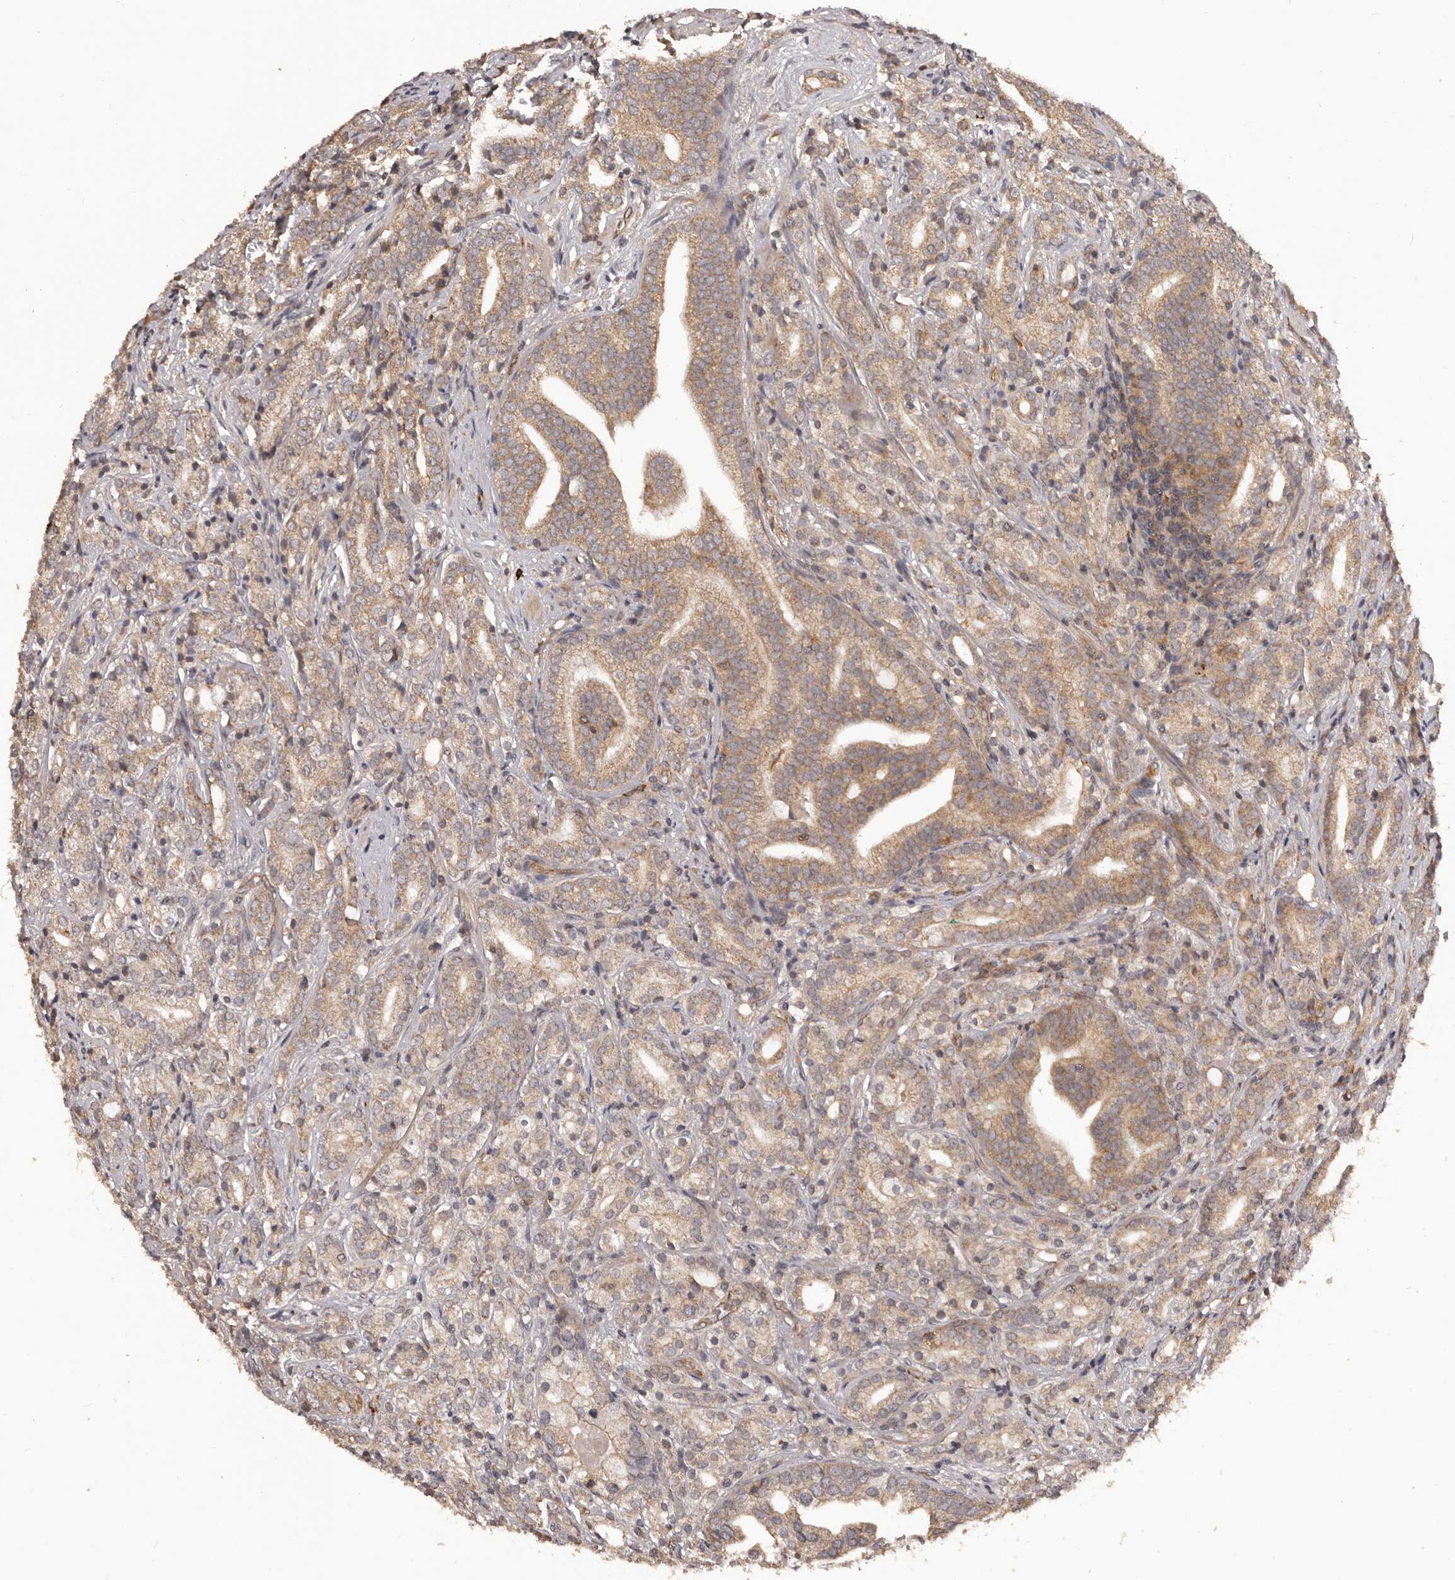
{"staining": {"intensity": "moderate", "quantity": ">75%", "location": "cytoplasmic/membranous"}, "tissue": "prostate cancer", "cell_type": "Tumor cells", "image_type": "cancer", "snomed": [{"axis": "morphology", "description": "Adenocarcinoma, High grade"}, {"axis": "topography", "description": "Prostate"}], "caption": "Human high-grade adenocarcinoma (prostate) stained with a brown dye demonstrates moderate cytoplasmic/membranous positive staining in approximately >75% of tumor cells.", "gene": "QRSL1", "patient": {"sex": "male", "age": 57}}